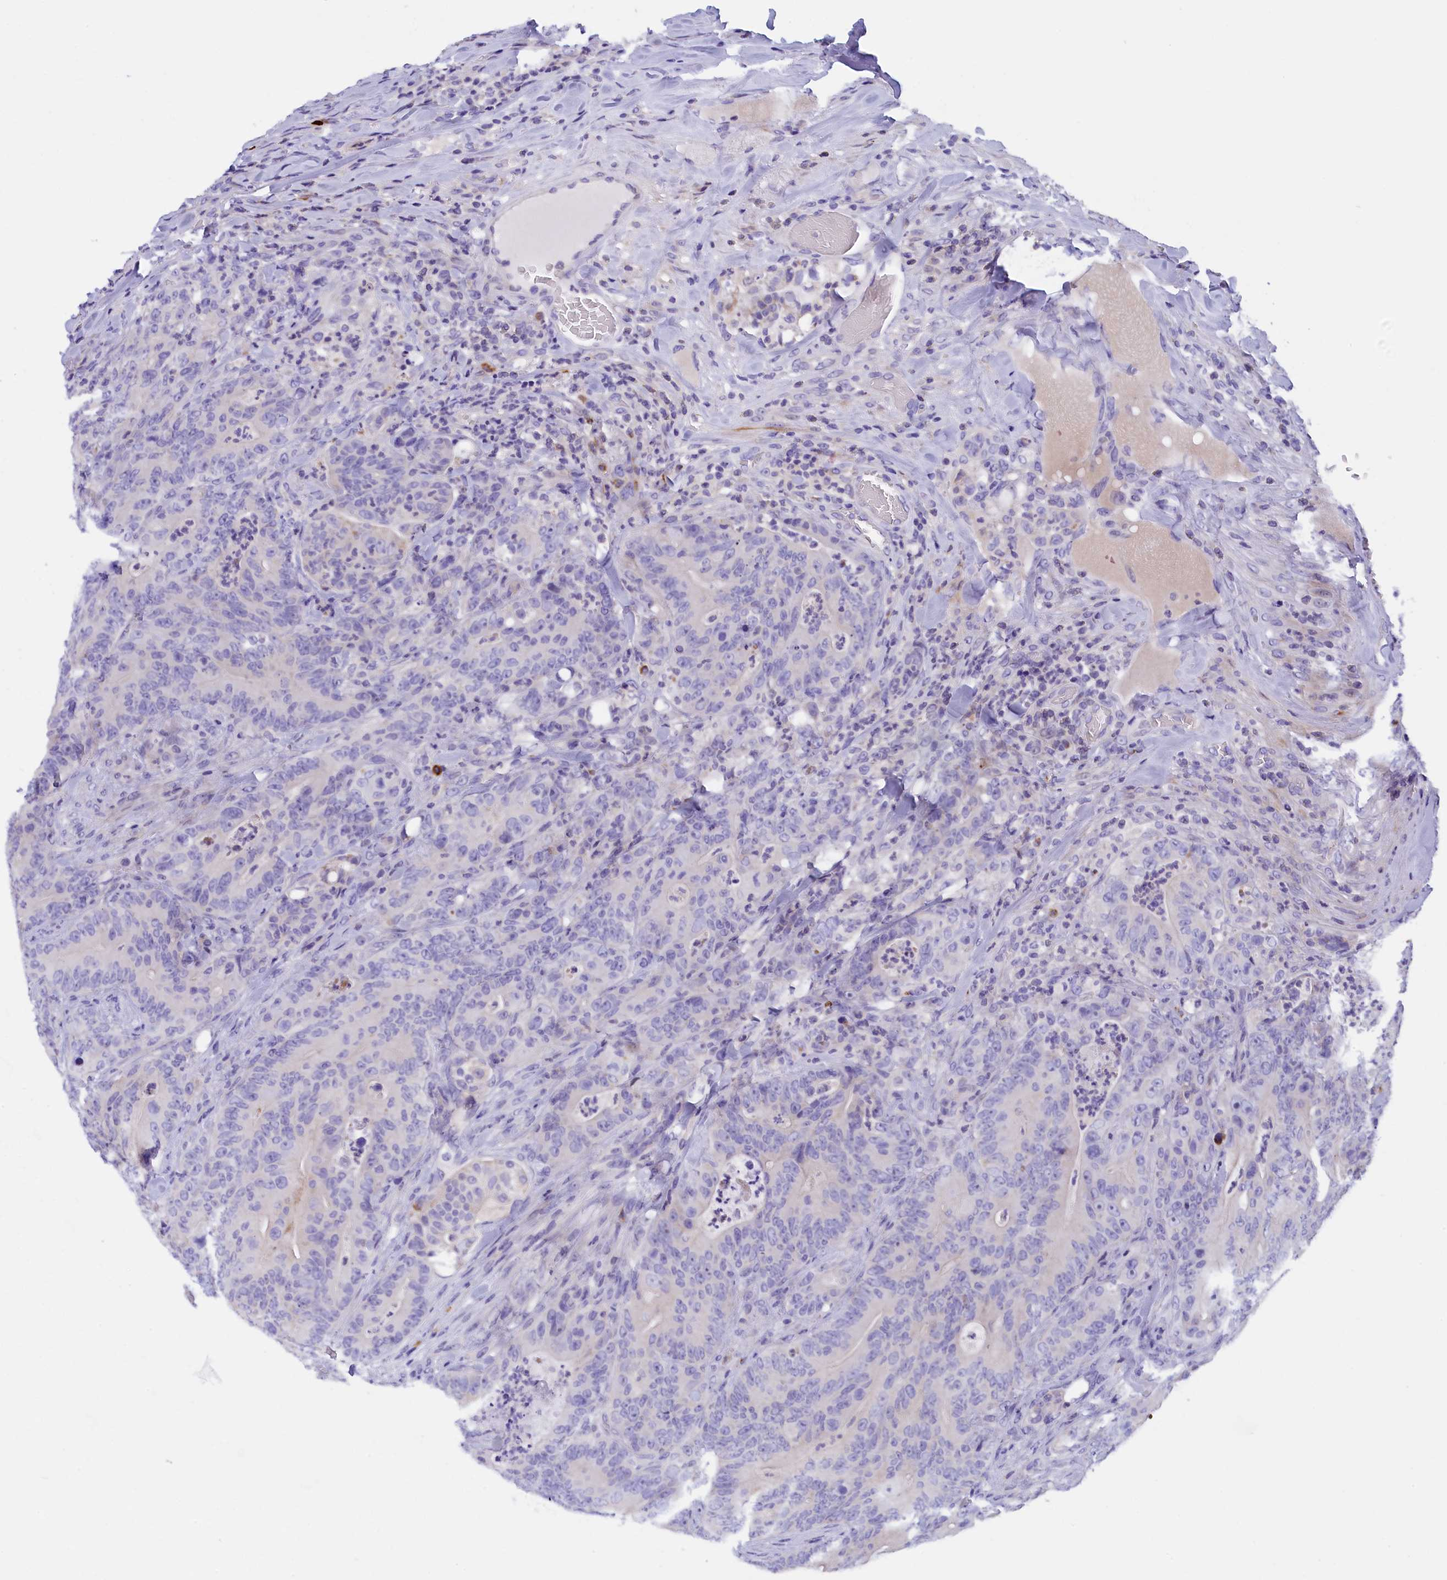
{"staining": {"intensity": "negative", "quantity": "none", "location": "none"}, "tissue": "colorectal cancer", "cell_type": "Tumor cells", "image_type": "cancer", "snomed": [{"axis": "morphology", "description": "Normal tissue, NOS"}, {"axis": "topography", "description": "Colon"}], "caption": "The photomicrograph shows no significant expression in tumor cells of colorectal cancer.", "gene": "RTTN", "patient": {"sex": "female", "age": 82}}